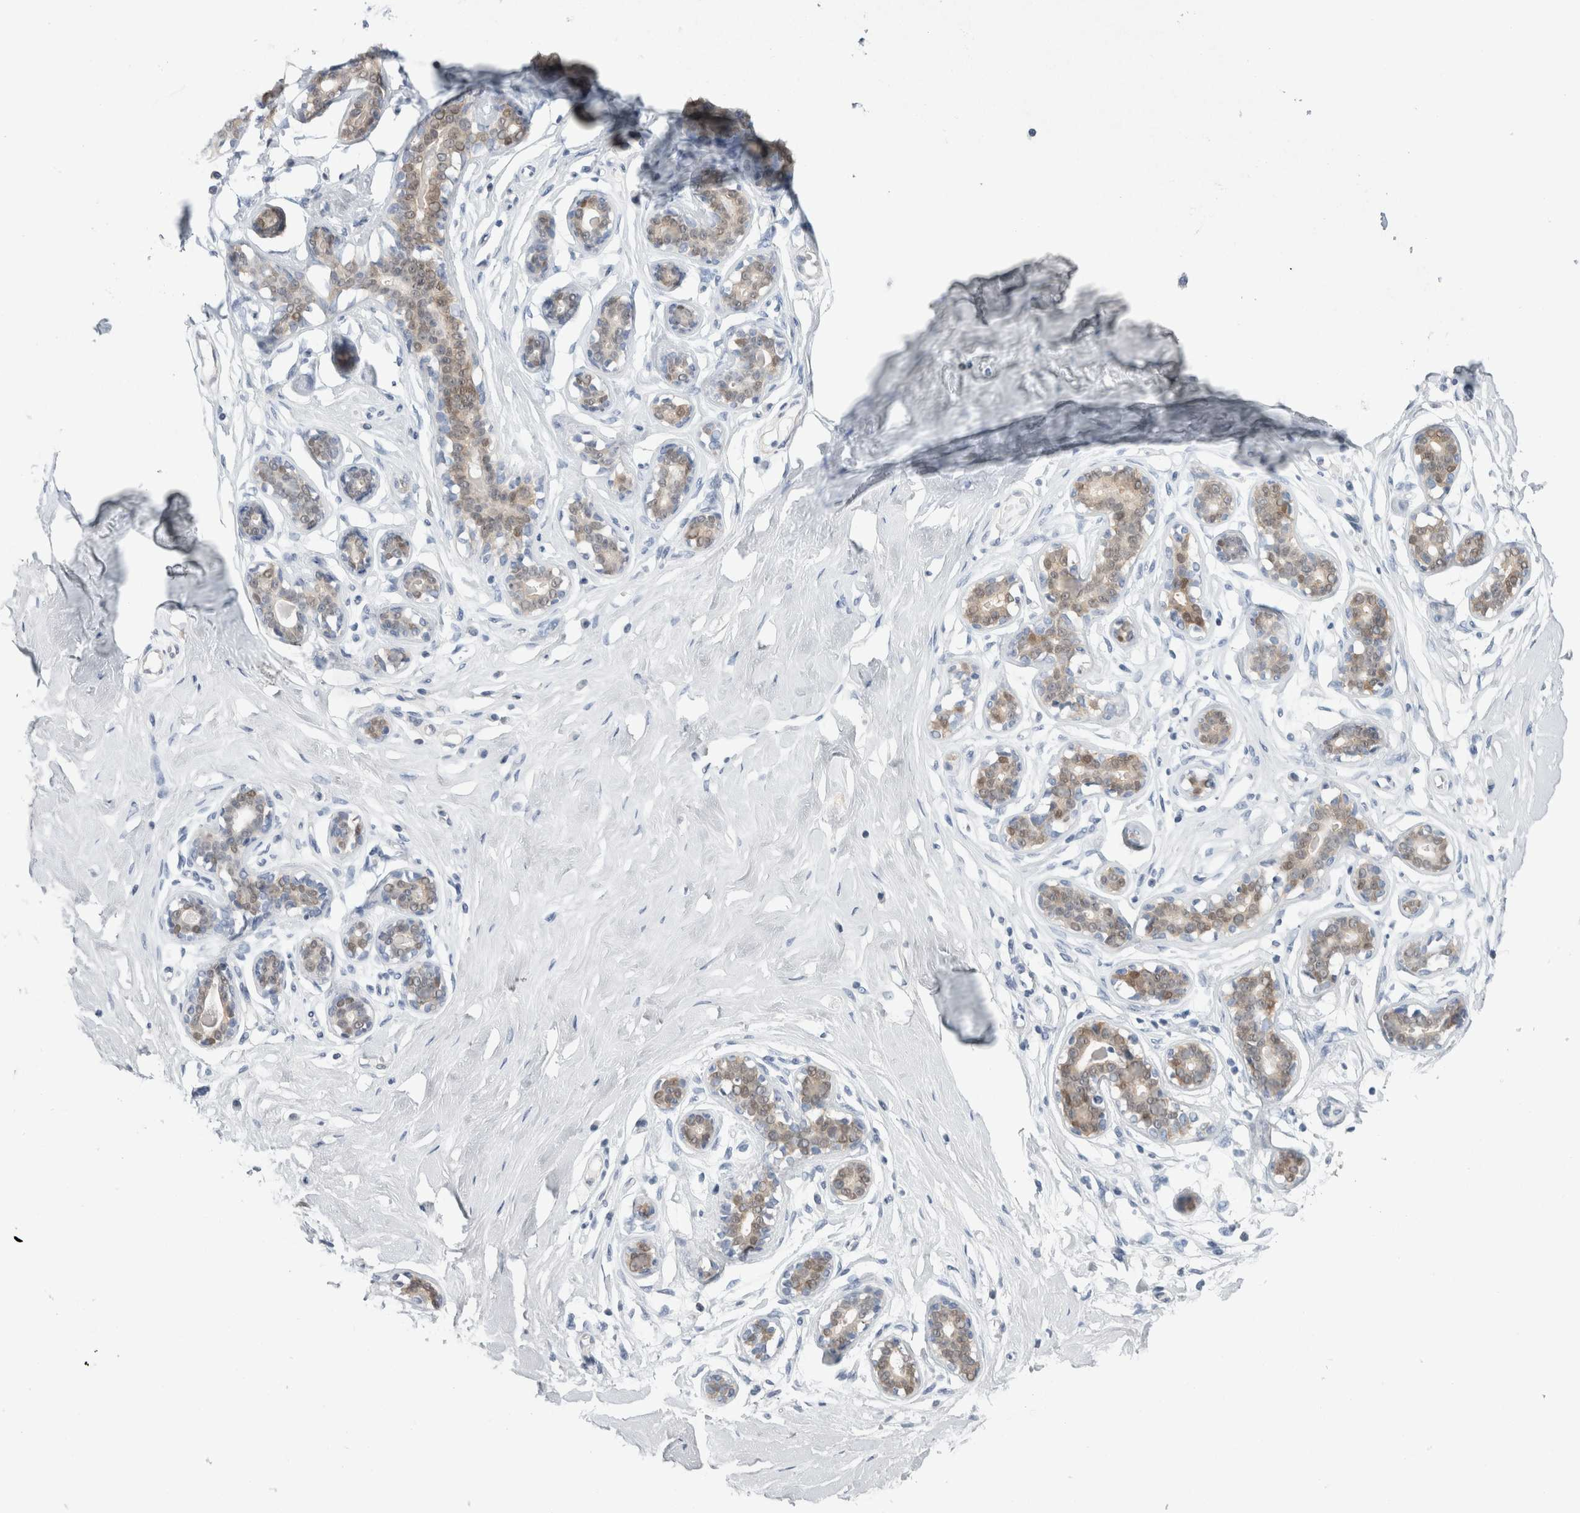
{"staining": {"intensity": "negative", "quantity": "none", "location": "none"}, "tissue": "breast", "cell_type": "Adipocytes", "image_type": "normal", "snomed": [{"axis": "morphology", "description": "Normal tissue, NOS"}, {"axis": "topography", "description": "Breast"}], "caption": "This is a histopathology image of IHC staining of normal breast, which shows no staining in adipocytes.", "gene": "CASP6", "patient": {"sex": "female", "age": 23}}